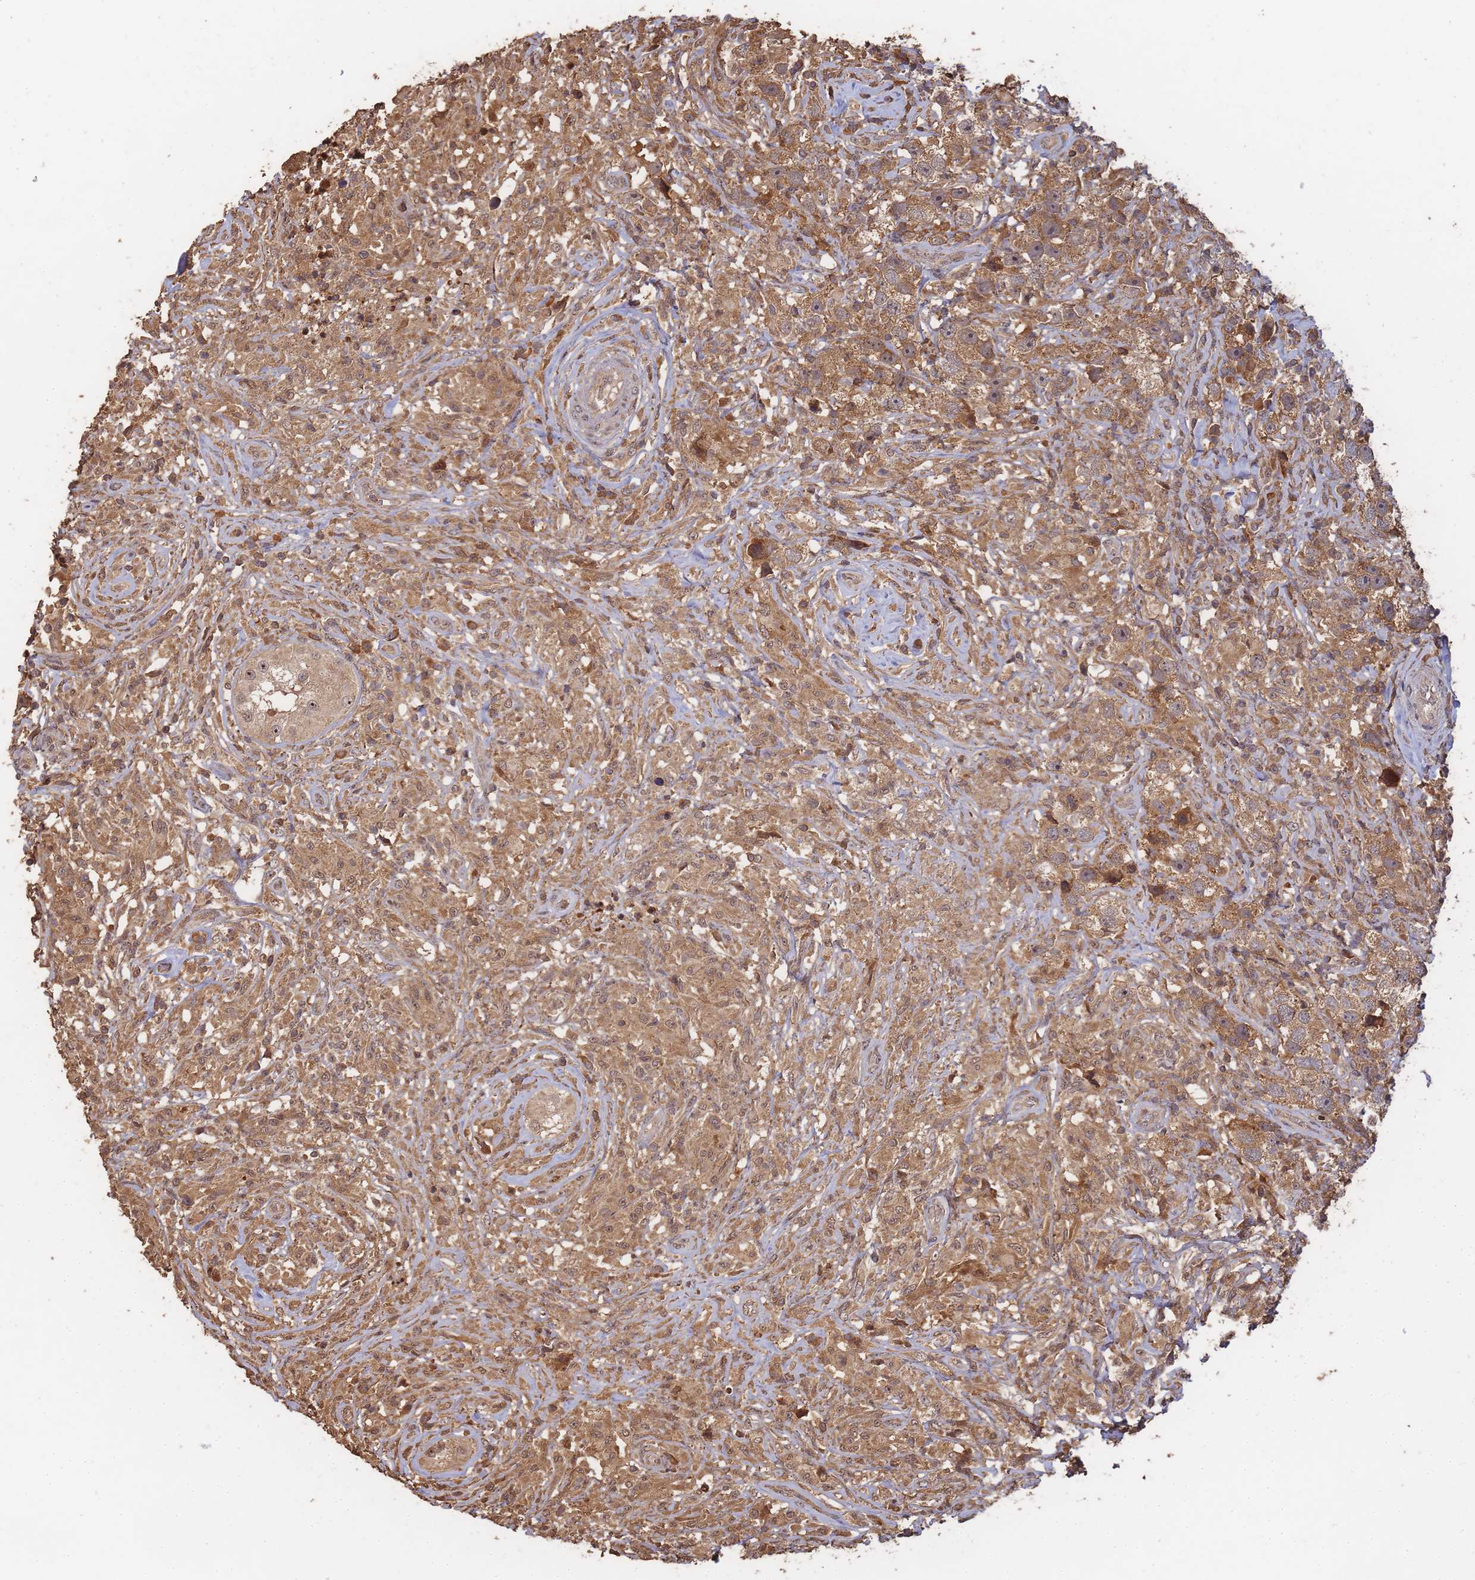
{"staining": {"intensity": "moderate", "quantity": ">75%", "location": "cytoplasmic/membranous,nuclear"}, "tissue": "testis cancer", "cell_type": "Tumor cells", "image_type": "cancer", "snomed": [{"axis": "morphology", "description": "Seminoma, NOS"}, {"axis": "topography", "description": "Testis"}], "caption": "Approximately >75% of tumor cells in testis seminoma reveal moderate cytoplasmic/membranous and nuclear protein positivity as visualized by brown immunohistochemical staining.", "gene": "ALKBH1", "patient": {"sex": "male", "age": 49}}